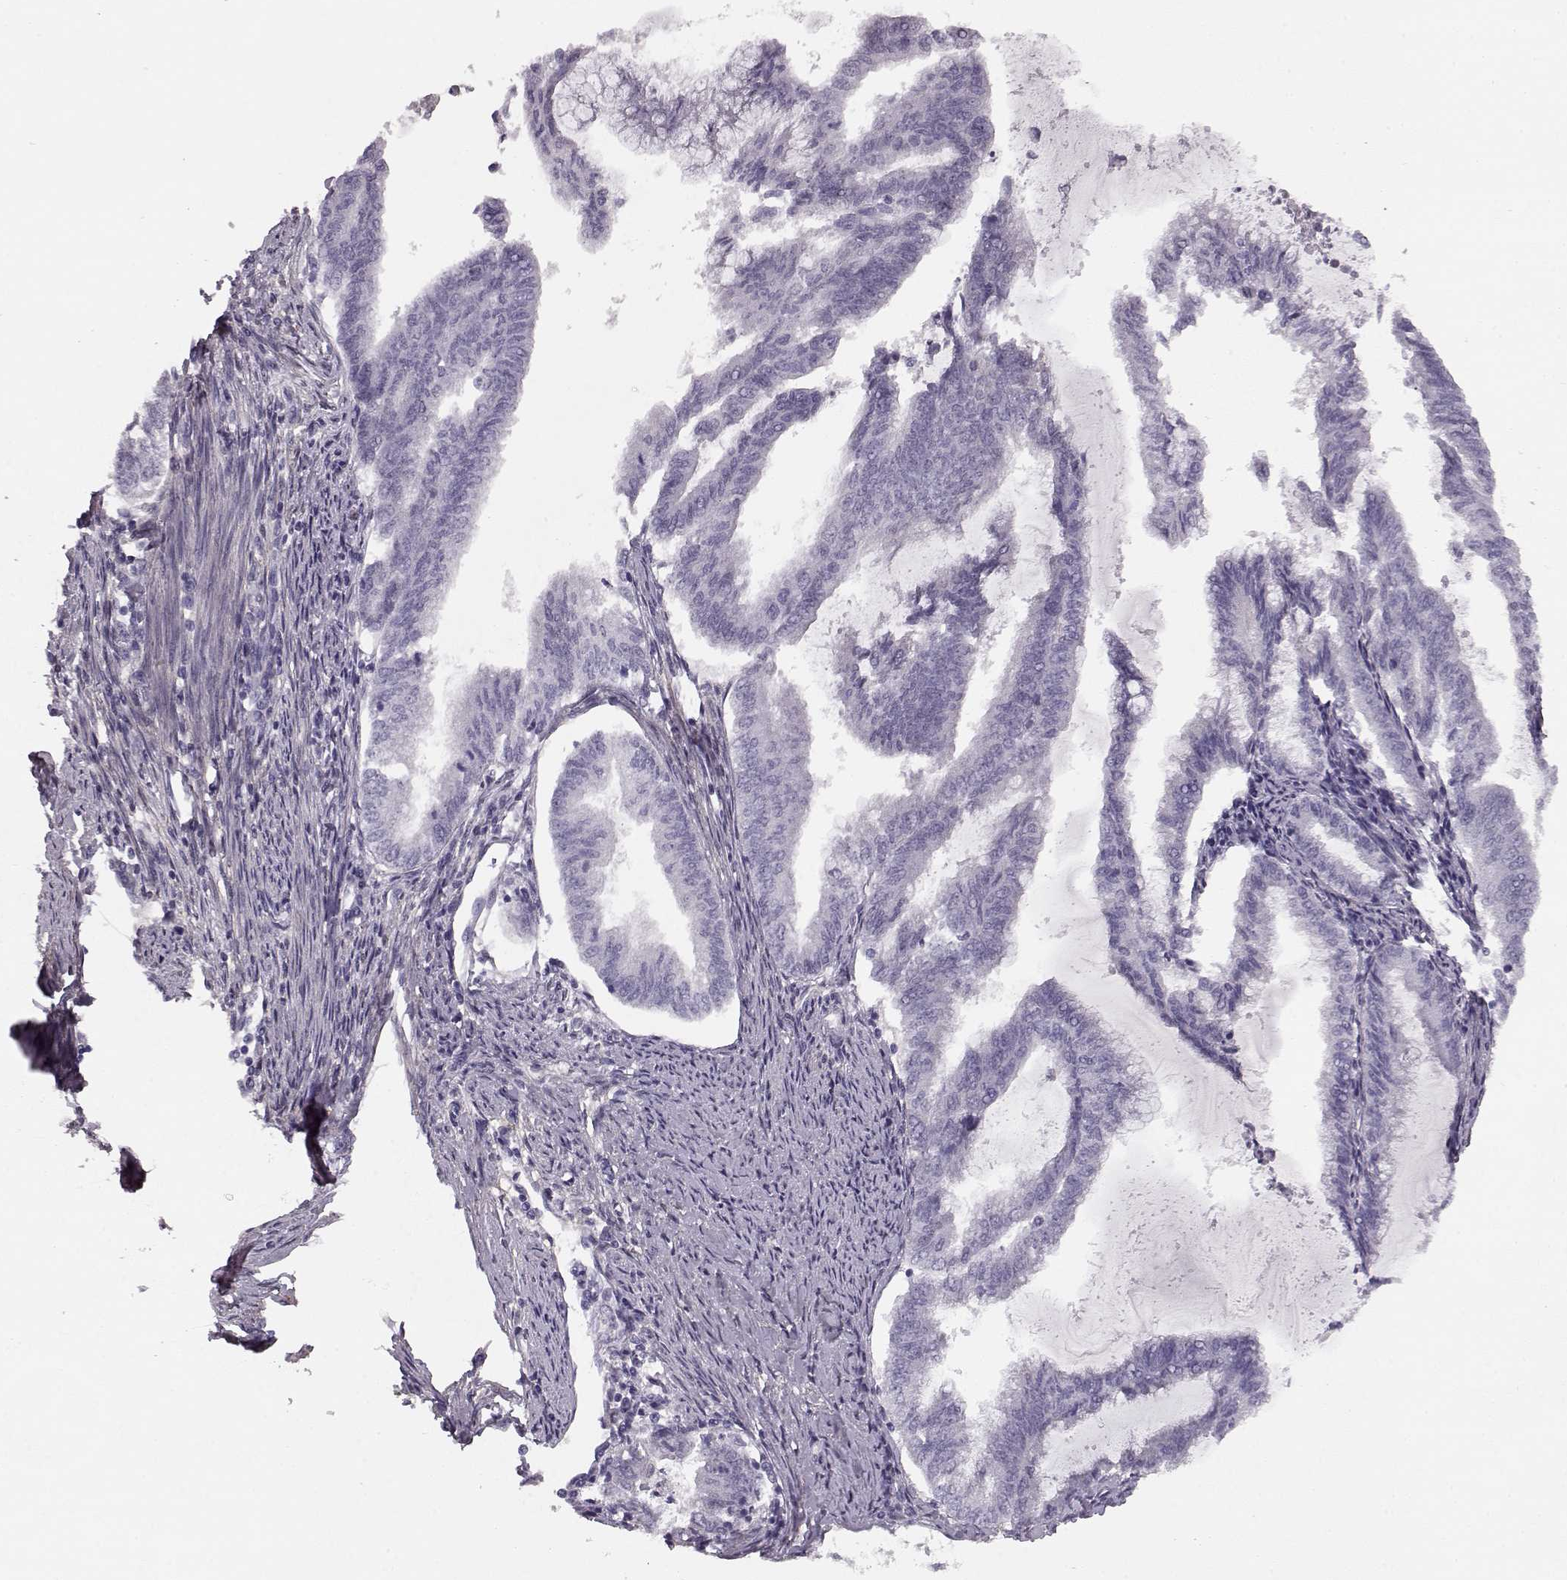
{"staining": {"intensity": "negative", "quantity": "none", "location": "none"}, "tissue": "endometrial cancer", "cell_type": "Tumor cells", "image_type": "cancer", "snomed": [{"axis": "morphology", "description": "Adenocarcinoma, NOS"}, {"axis": "topography", "description": "Endometrium"}], "caption": "DAB (3,3'-diaminobenzidine) immunohistochemical staining of endometrial cancer displays no significant positivity in tumor cells. (DAB (3,3'-diaminobenzidine) IHC with hematoxylin counter stain).", "gene": "TRIM69", "patient": {"sex": "female", "age": 79}}